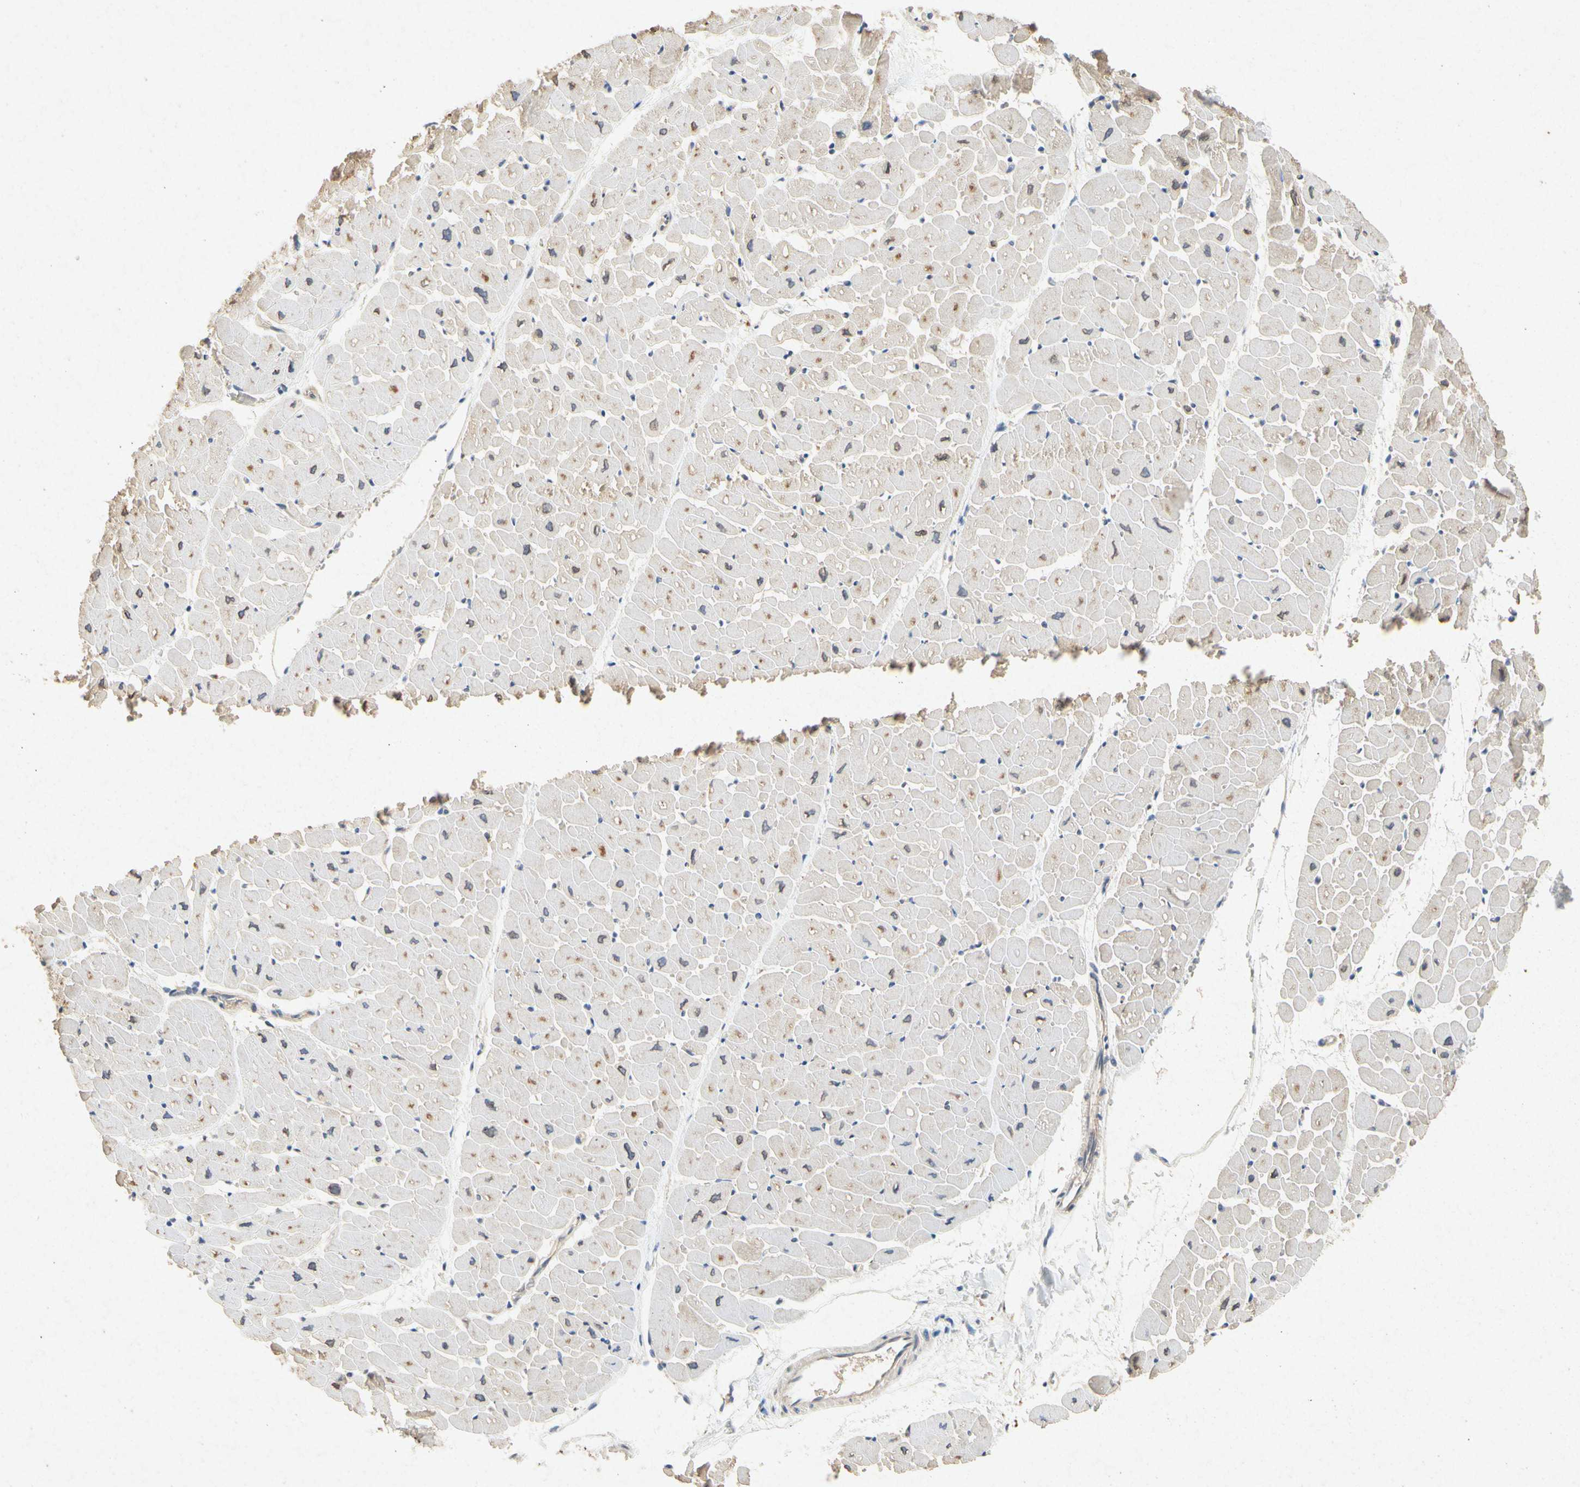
{"staining": {"intensity": "moderate", "quantity": "25%-75%", "location": "cytoplasmic/membranous"}, "tissue": "heart muscle", "cell_type": "Cardiomyocytes", "image_type": "normal", "snomed": [{"axis": "morphology", "description": "Normal tissue, NOS"}, {"axis": "topography", "description": "Heart"}], "caption": "About 25%-75% of cardiomyocytes in unremarkable heart muscle display moderate cytoplasmic/membranous protein expression as visualized by brown immunohistochemical staining.", "gene": "RPS6KA1", "patient": {"sex": "male", "age": 45}}